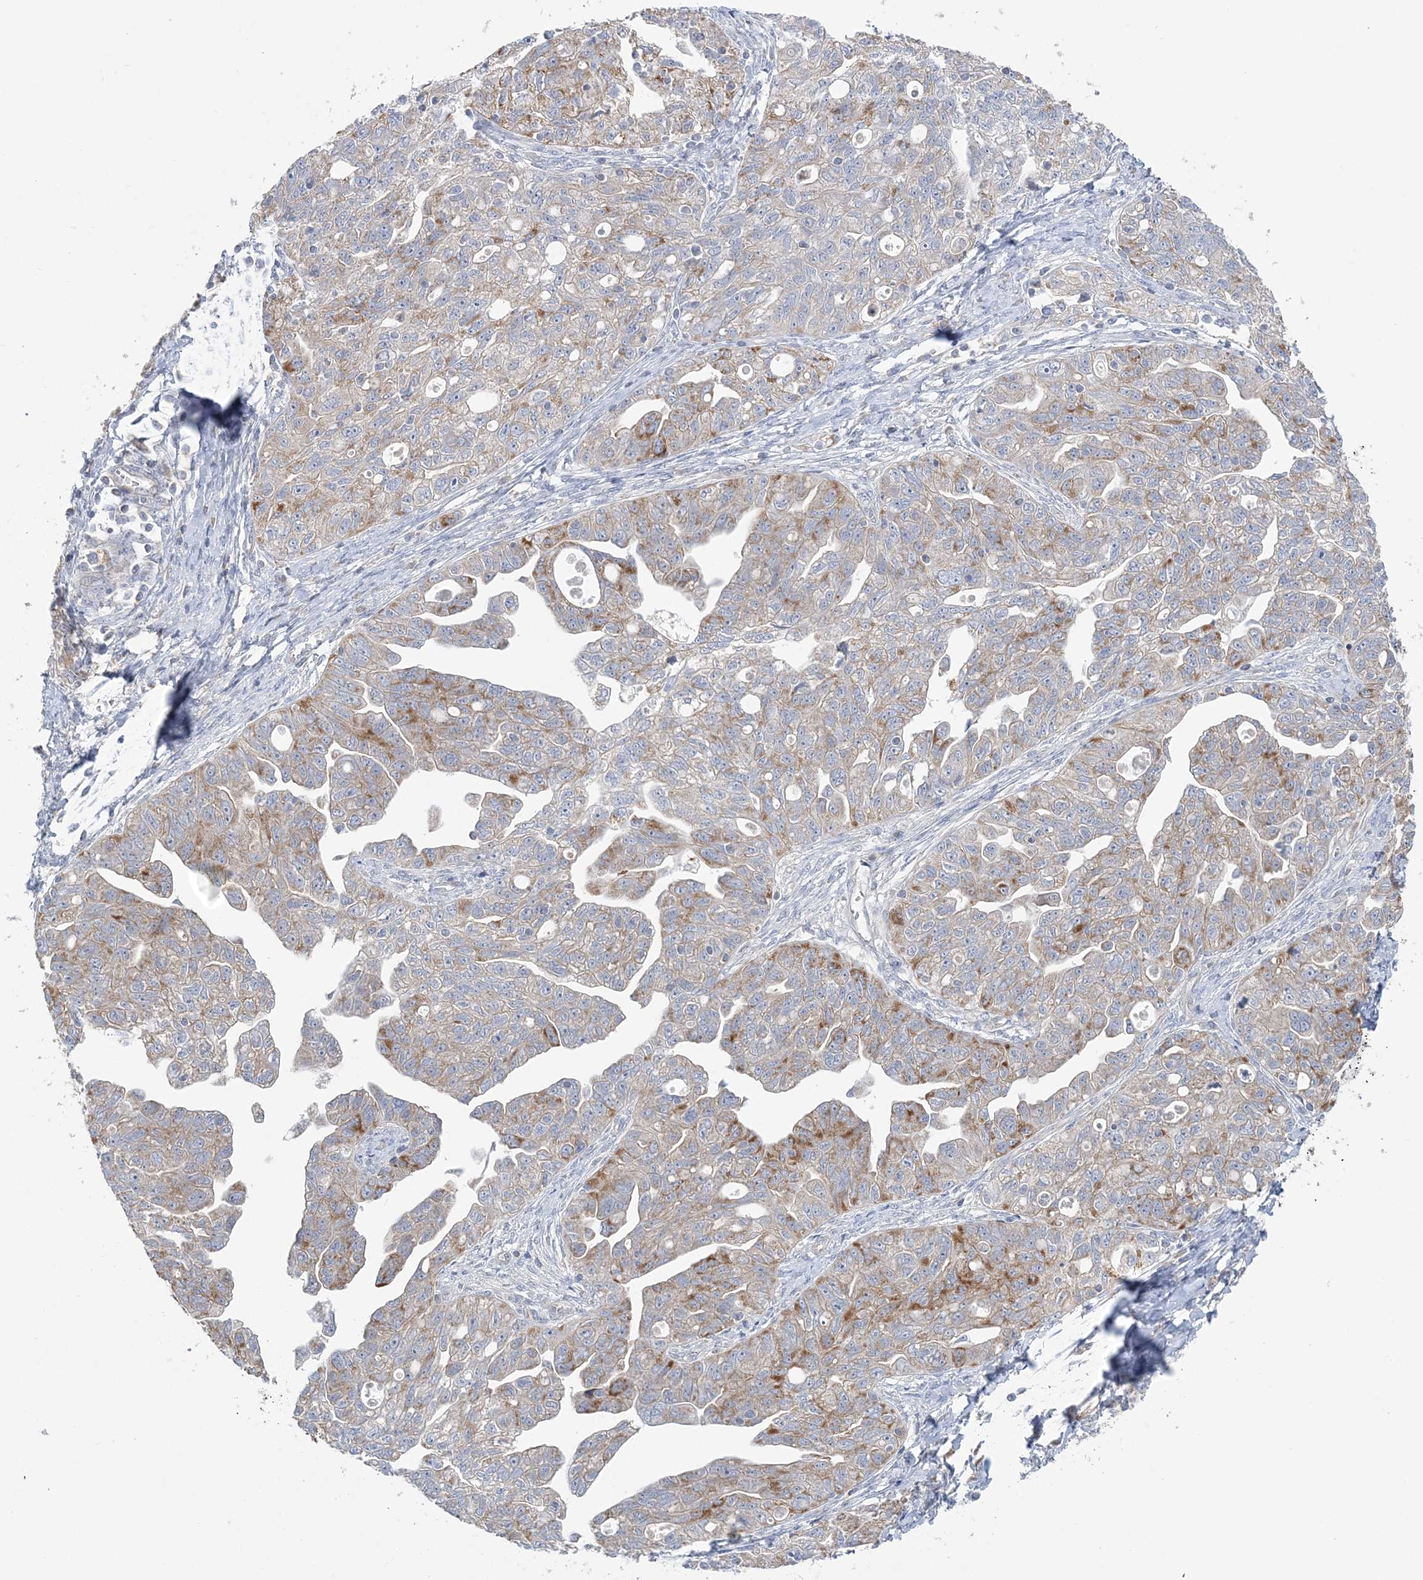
{"staining": {"intensity": "moderate", "quantity": "<25%", "location": "cytoplasmic/membranous"}, "tissue": "ovarian cancer", "cell_type": "Tumor cells", "image_type": "cancer", "snomed": [{"axis": "morphology", "description": "Carcinoma, NOS"}, {"axis": "morphology", "description": "Cystadenocarcinoma, serous, NOS"}, {"axis": "topography", "description": "Ovary"}], "caption": "DAB (3,3'-diaminobenzidine) immunohistochemical staining of human ovarian cancer reveals moderate cytoplasmic/membranous protein positivity in about <25% of tumor cells. (DAB IHC with brightfield microscopy, high magnification).", "gene": "MMADHC", "patient": {"sex": "female", "age": 69}}